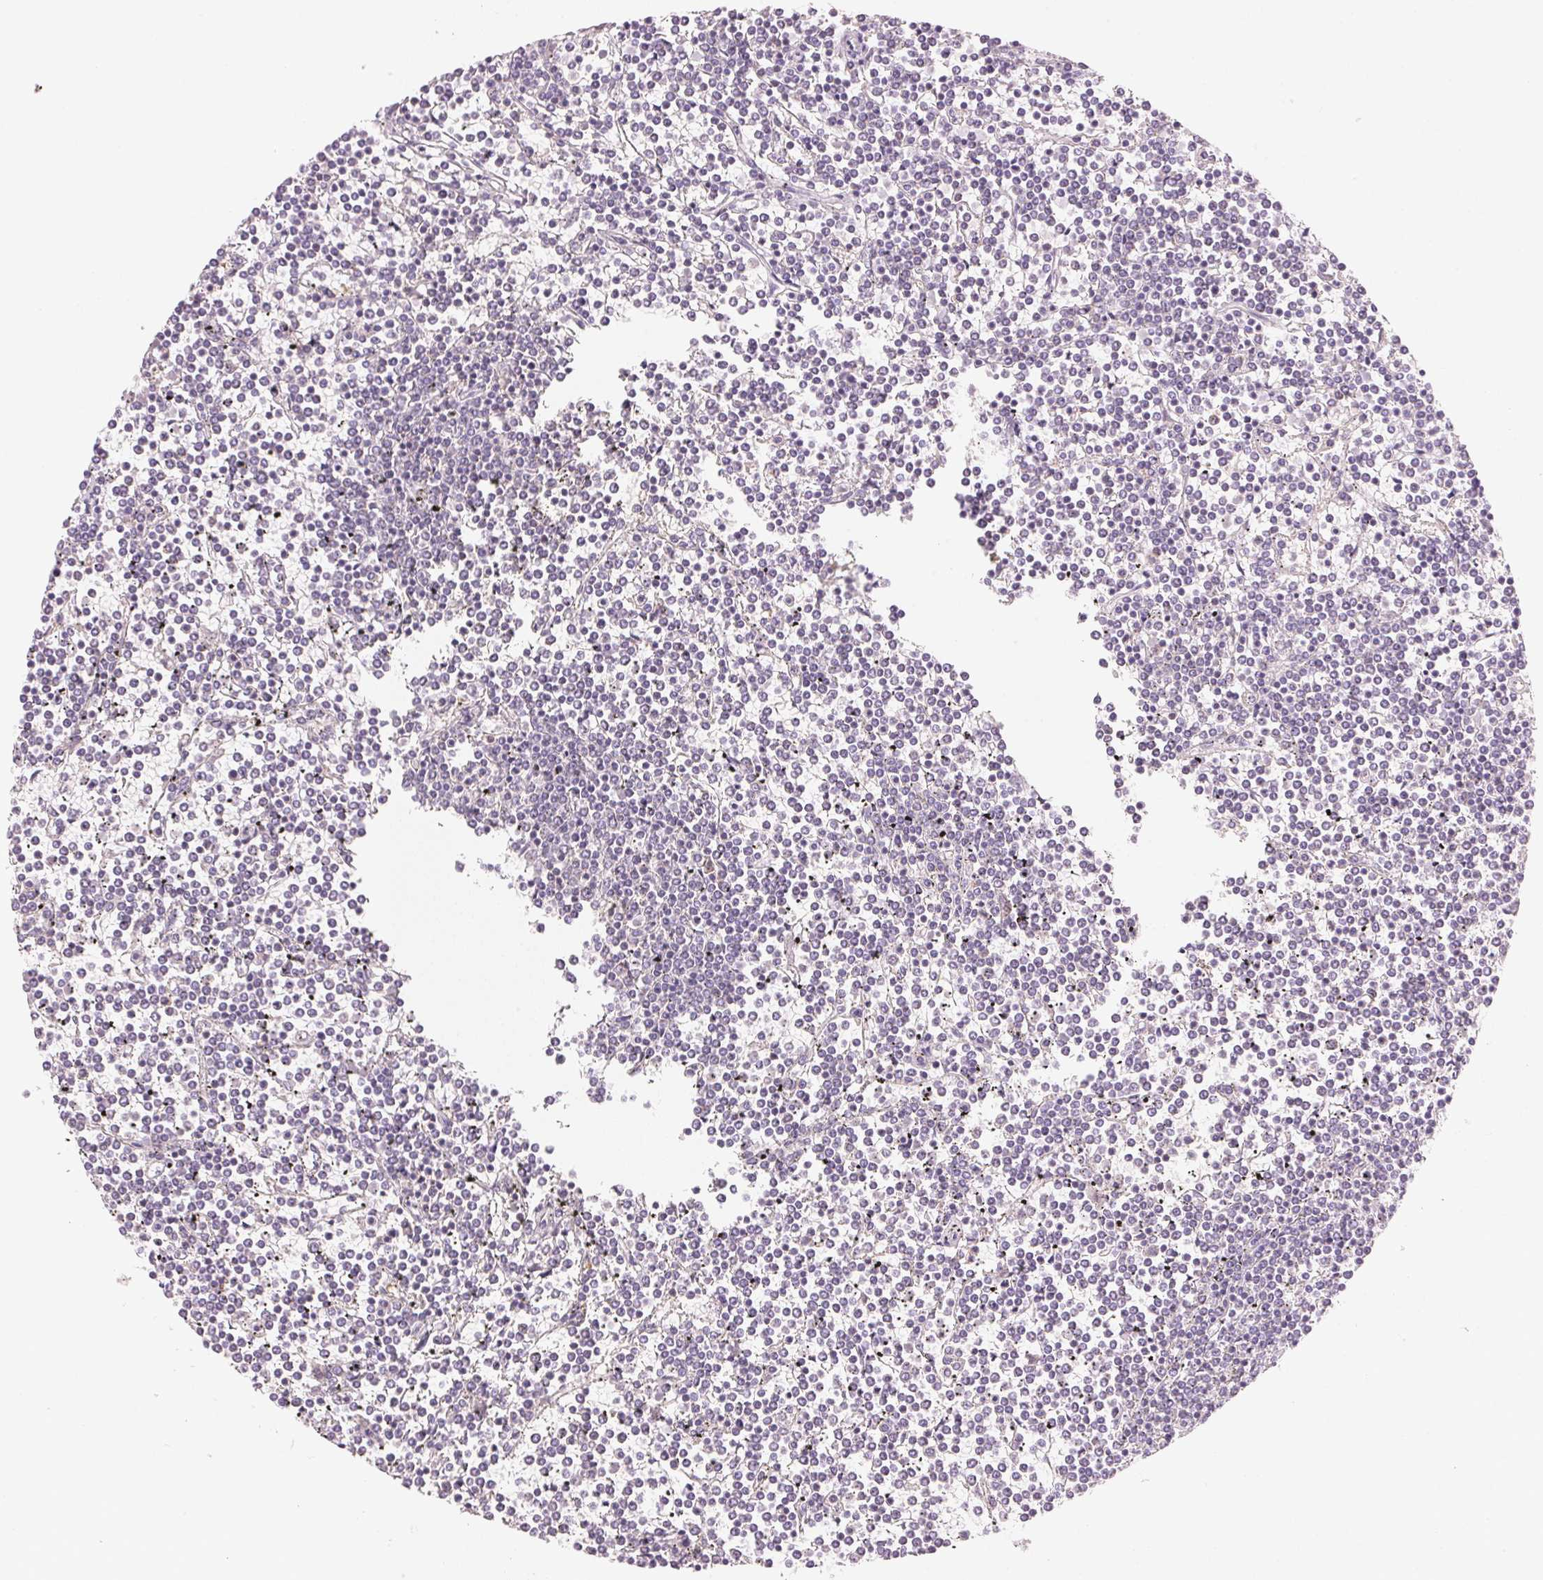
{"staining": {"intensity": "negative", "quantity": "none", "location": "none"}, "tissue": "lymphoma", "cell_type": "Tumor cells", "image_type": "cancer", "snomed": [{"axis": "morphology", "description": "Malignant lymphoma, non-Hodgkin's type, Low grade"}, {"axis": "topography", "description": "Spleen"}], "caption": "Tumor cells show no significant protein positivity in low-grade malignant lymphoma, non-Hodgkin's type.", "gene": "HOXB13", "patient": {"sex": "female", "age": 19}}